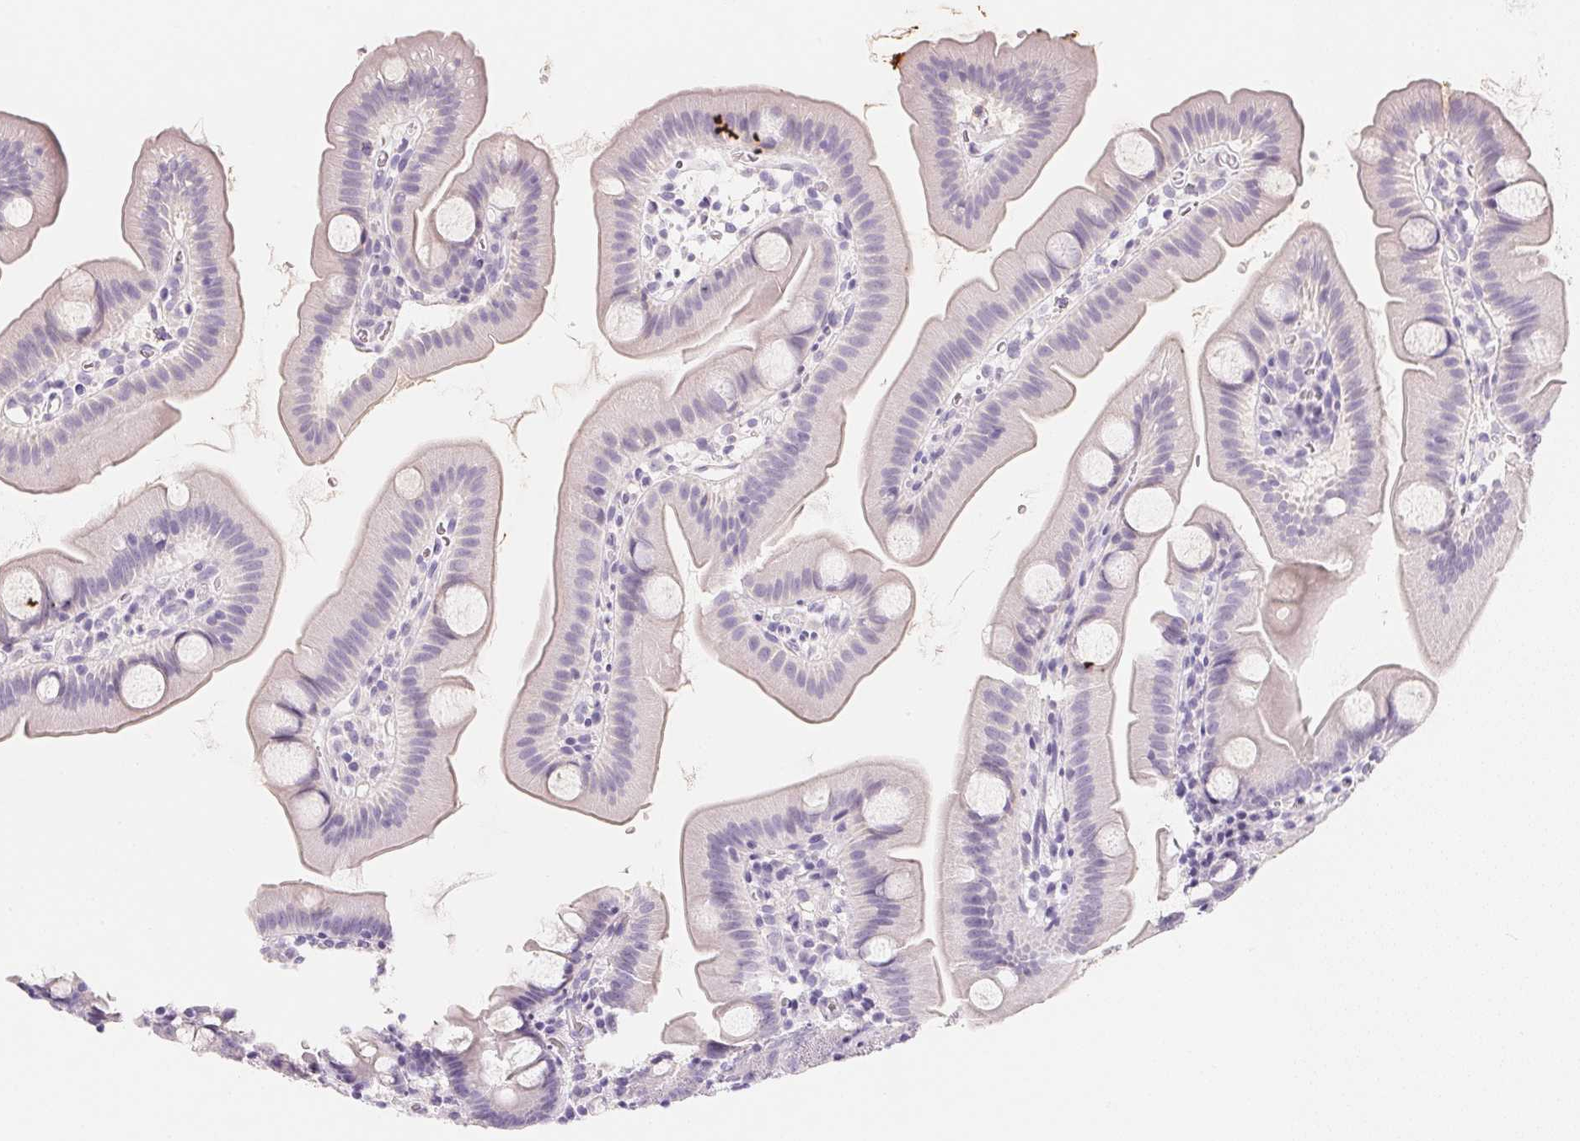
{"staining": {"intensity": "negative", "quantity": "none", "location": "none"}, "tissue": "small intestine", "cell_type": "Glandular cells", "image_type": "normal", "snomed": [{"axis": "morphology", "description": "Normal tissue, NOS"}, {"axis": "topography", "description": "Small intestine"}], "caption": "Photomicrograph shows no significant protein expression in glandular cells of unremarkable small intestine. (DAB (3,3'-diaminobenzidine) IHC, high magnification).", "gene": "ACP3", "patient": {"sex": "female", "age": 68}}